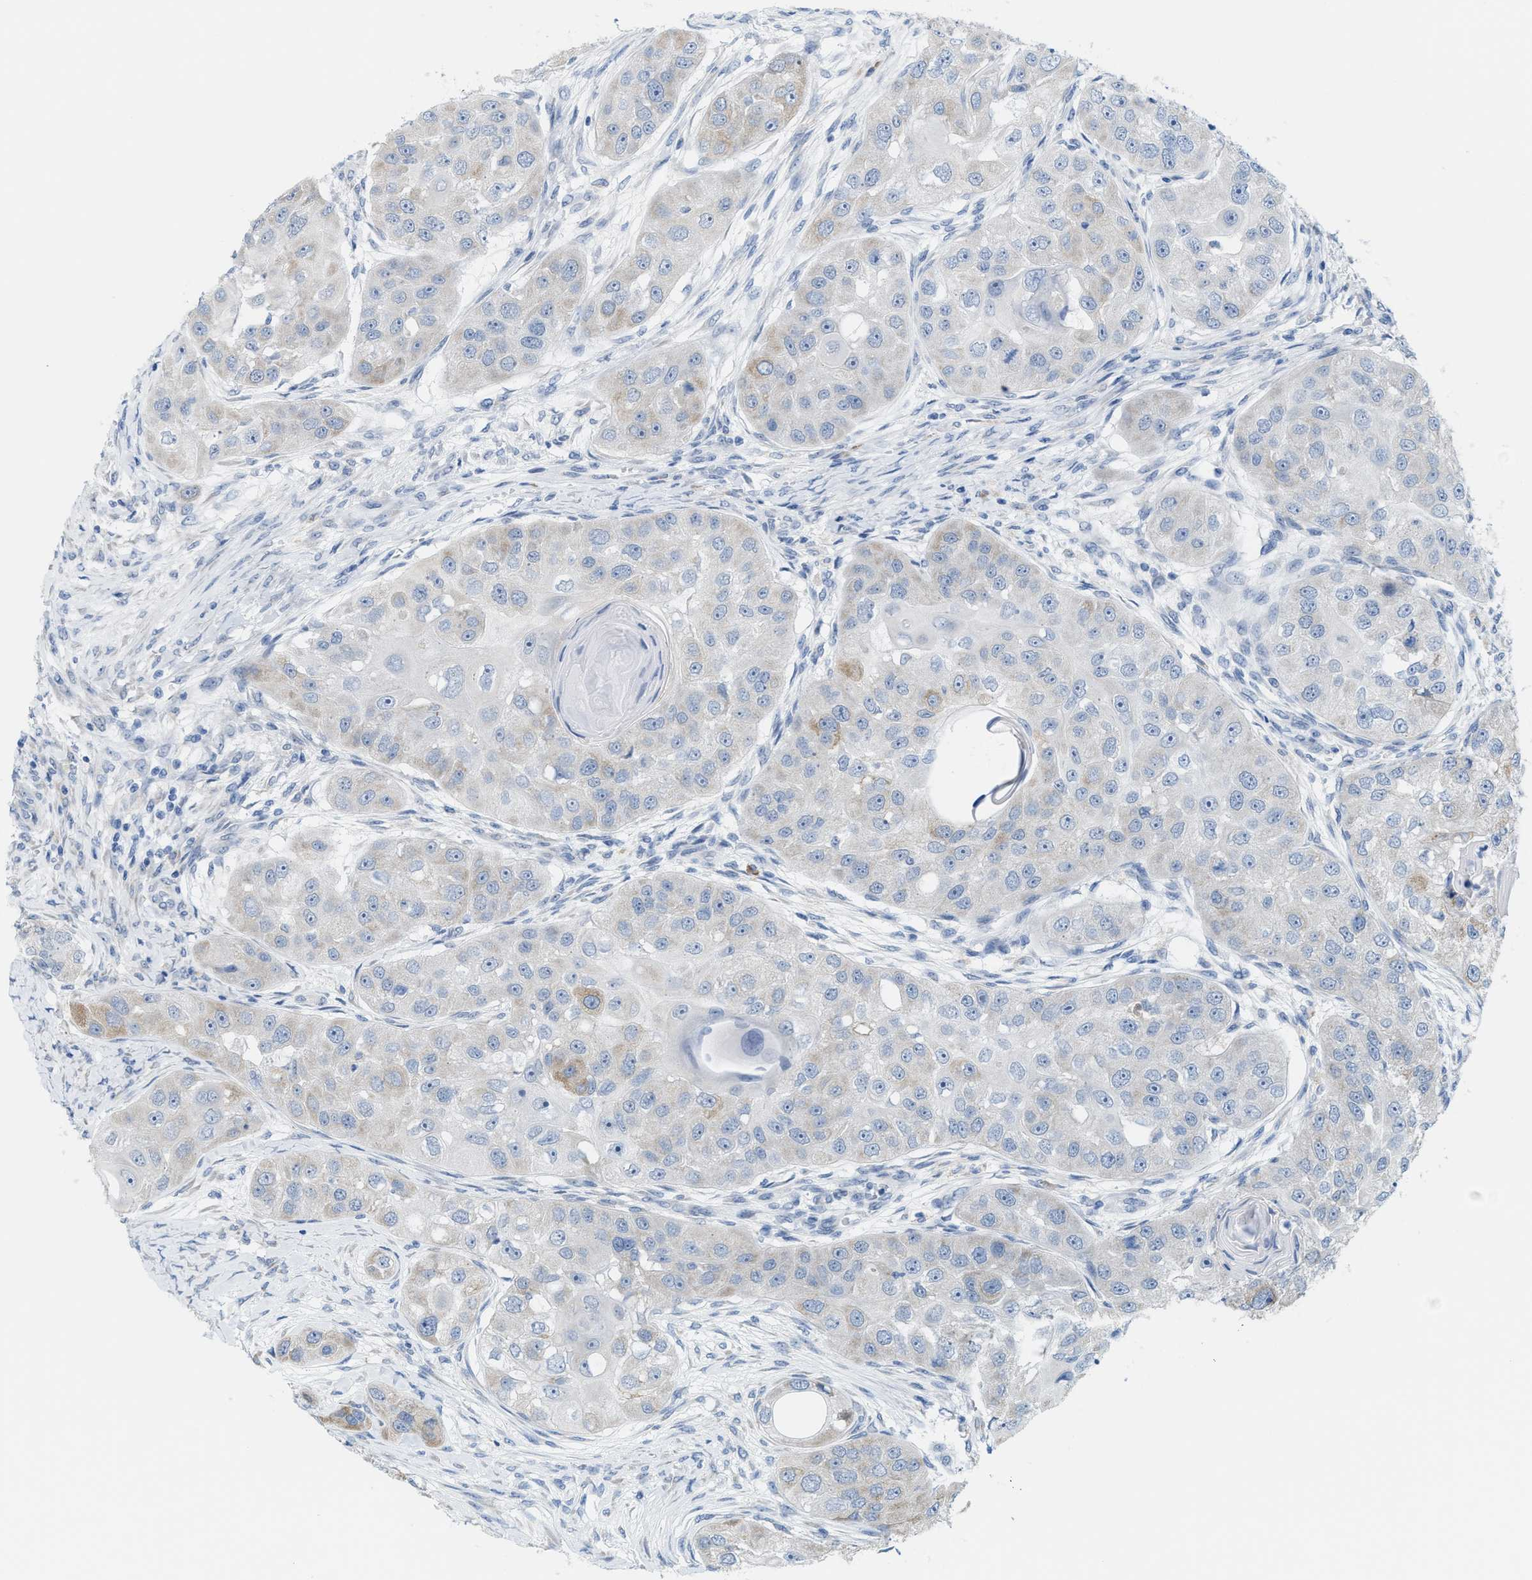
{"staining": {"intensity": "moderate", "quantity": "<25%", "location": "cytoplasmic/membranous"}, "tissue": "head and neck cancer", "cell_type": "Tumor cells", "image_type": "cancer", "snomed": [{"axis": "morphology", "description": "Normal tissue, NOS"}, {"axis": "morphology", "description": "Squamous cell carcinoma, NOS"}, {"axis": "topography", "description": "Skeletal muscle"}, {"axis": "topography", "description": "Head-Neck"}], "caption": "This is a histology image of immunohistochemistry (IHC) staining of head and neck cancer, which shows moderate staining in the cytoplasmic/membranous of tumor cells.", "gene": "KIFC3", "patient": {"sex": "male", "age": 51}}